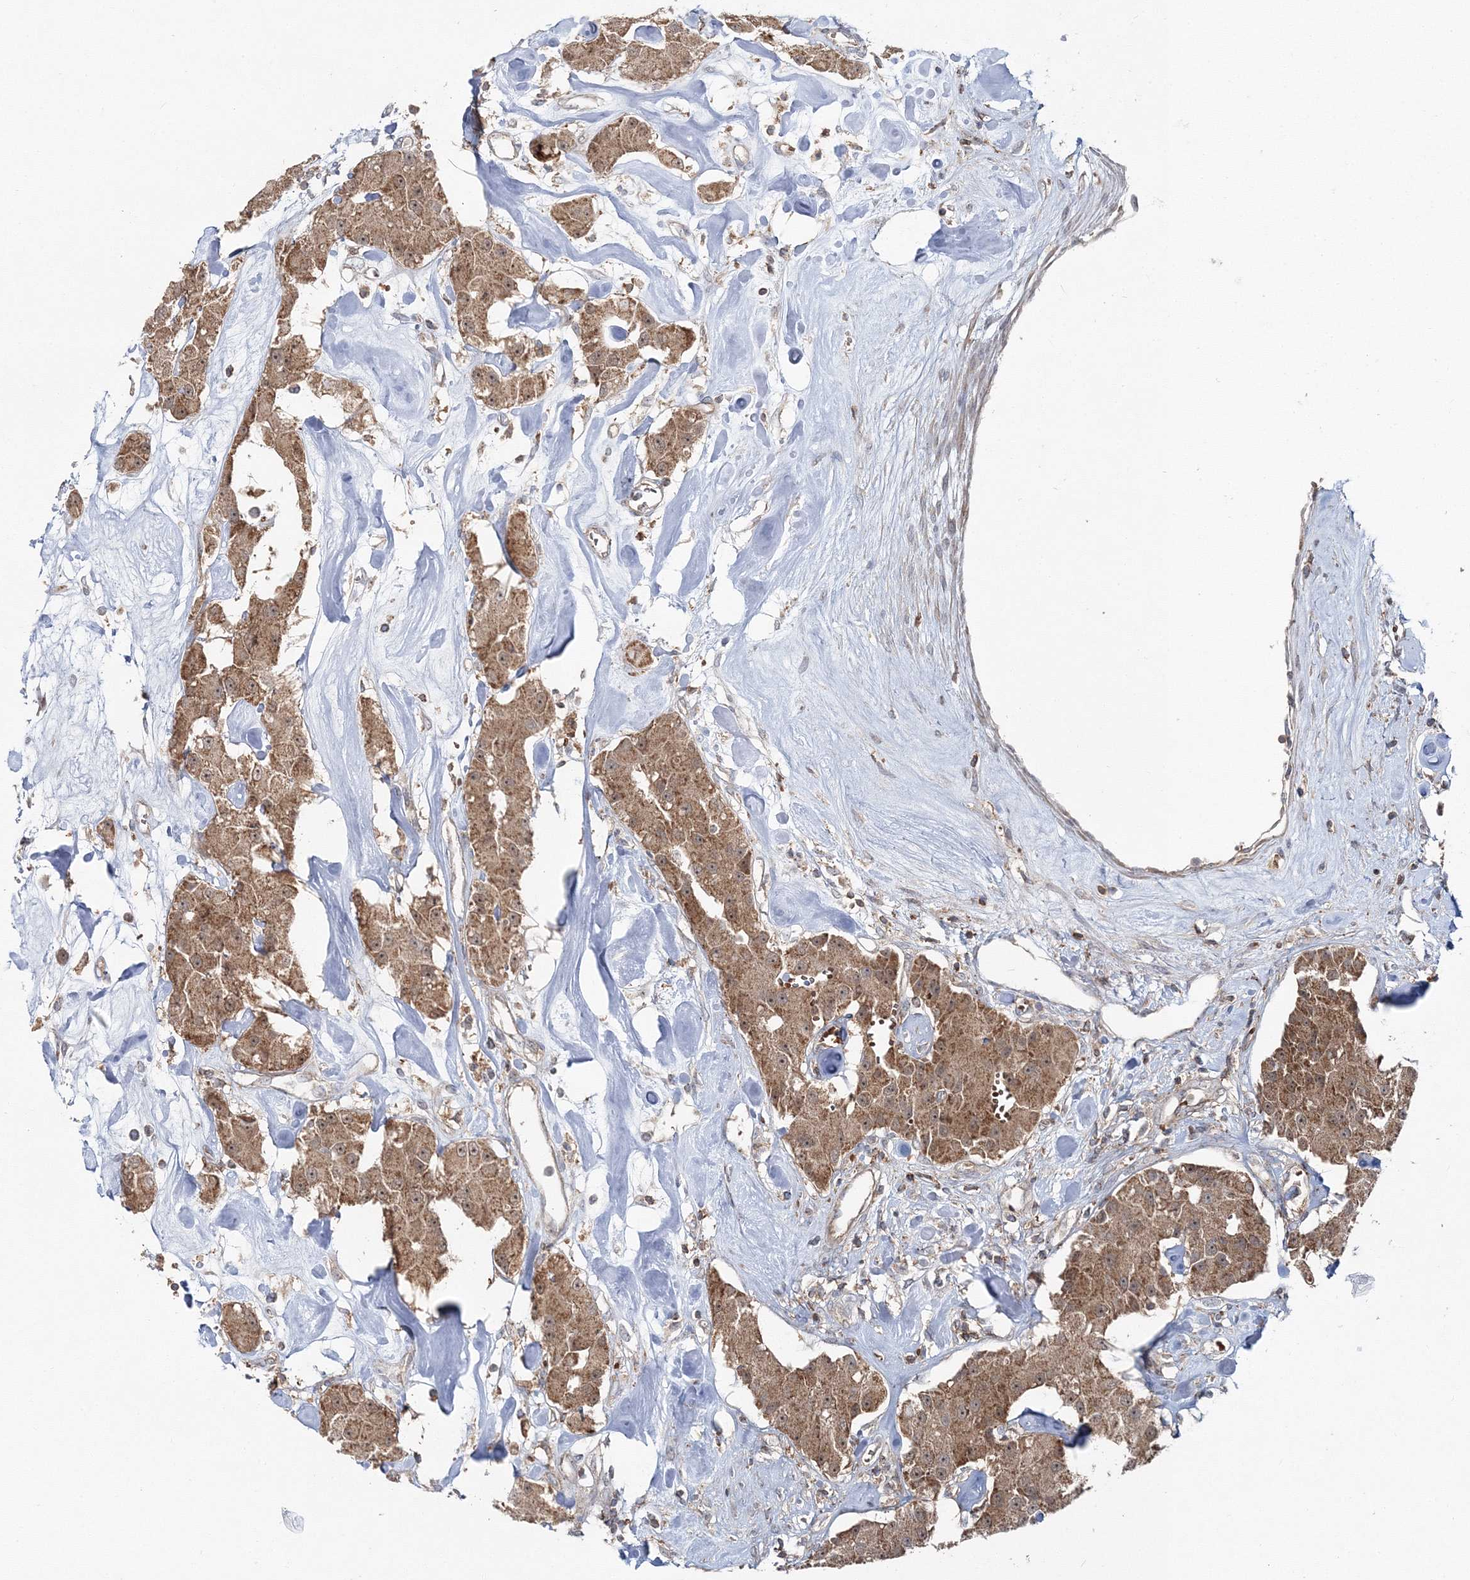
{"staining": {"intensity": "moderate", "quantity": ">75%", "location": "cytoplasmic/membranous"}, "tissue": "carcinoid", "cell_type": "Tumor cells", "image_type": "cancer", "snomed": [{"axis": "morphology", "description": "Carcinoid, malignant, NOS"}, {"axis": "topography", "description": "Pancreas"}], "caption": "Moderate cytoplasmic/membranous protein expression is seen in about >75% of tumor cells in carcinoid (malignant).", "gene": "PCBD2", "patient": {"sex": "male", "age": 41}}